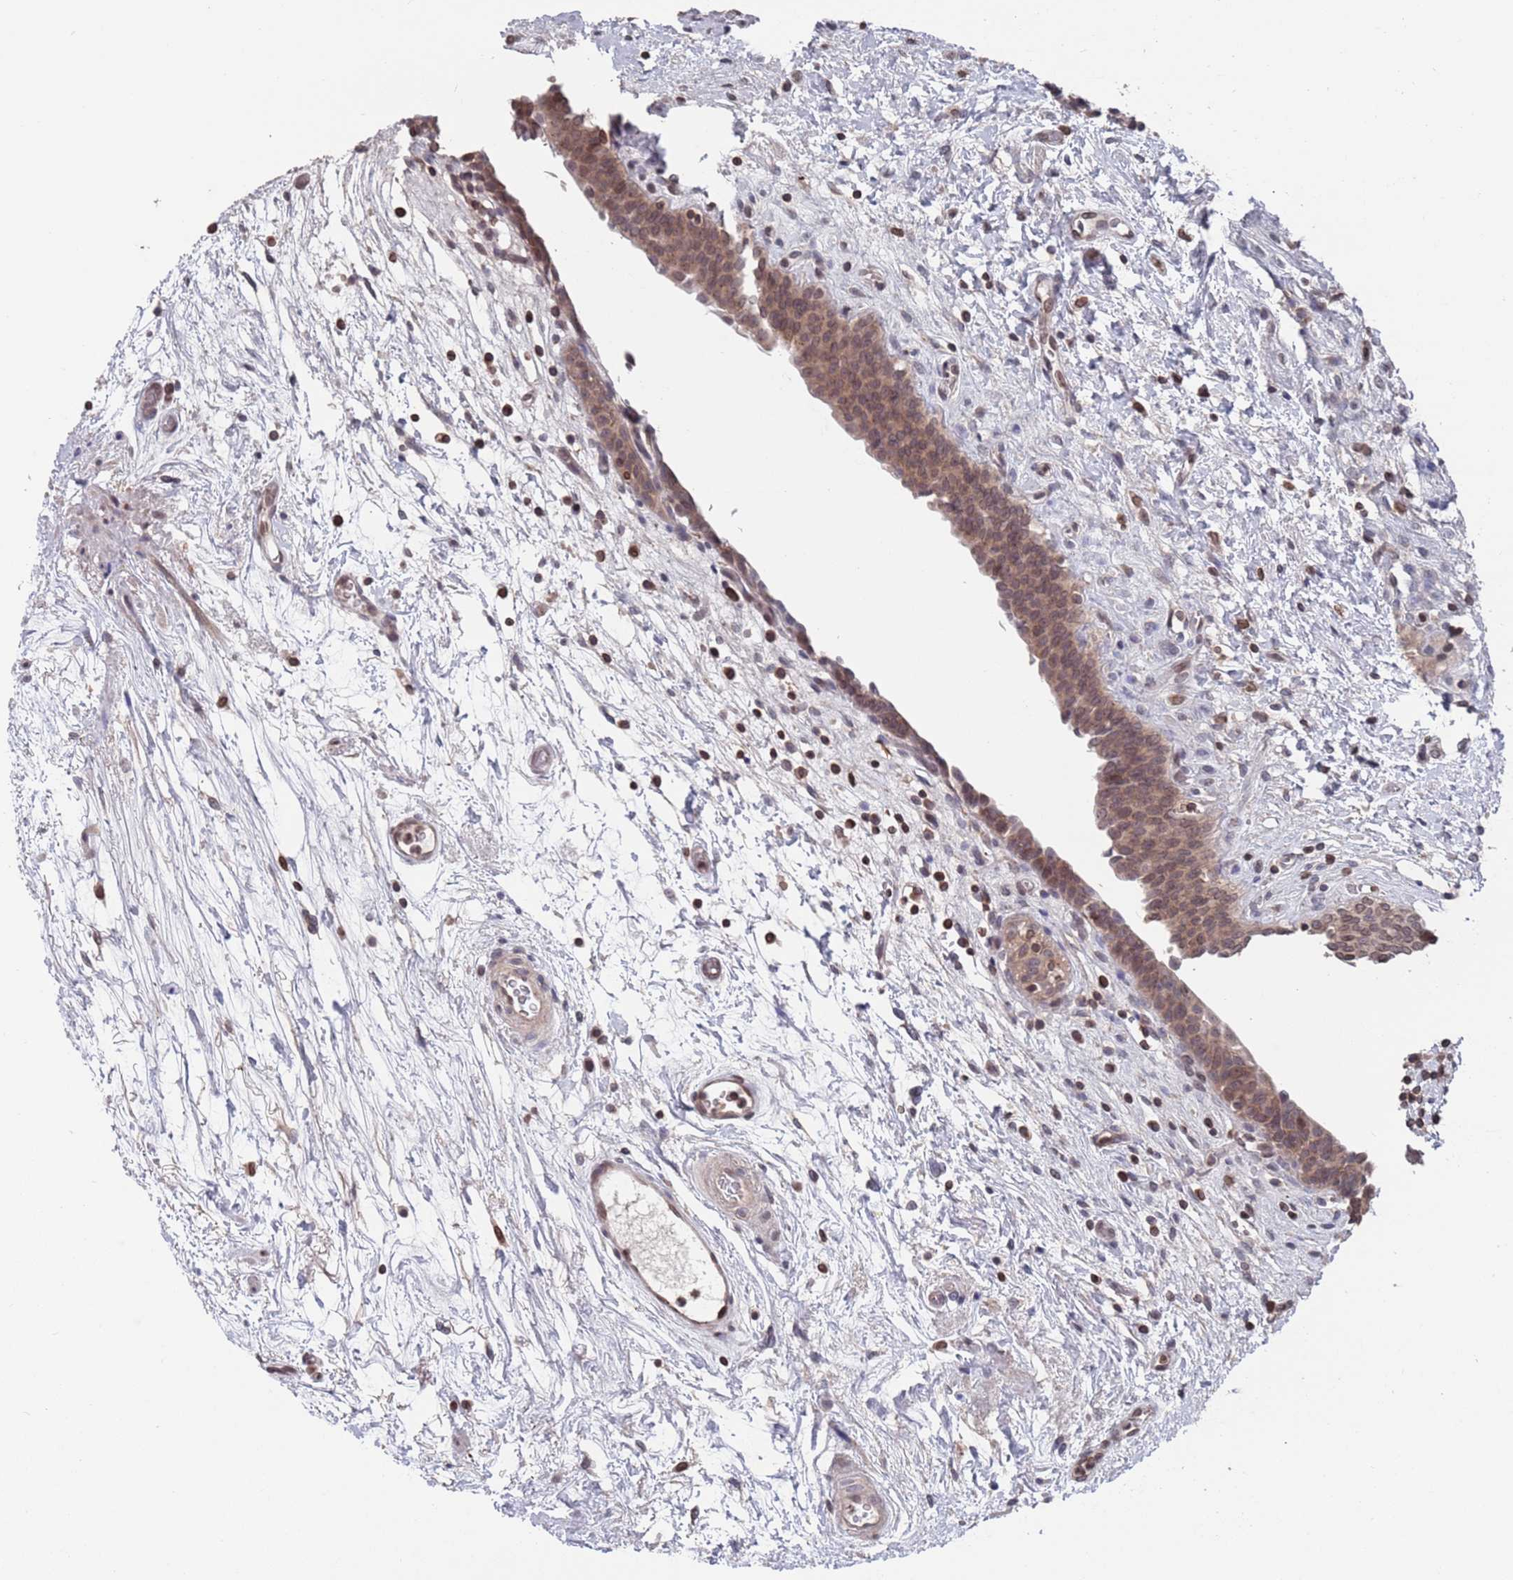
{"staining": {"intensity": "moderate", "quantity": ">75%", "location": "cytoplasmic/membranous,nuclear"}, "tissue": "urinary bladder", "cell_type": "Urothelial cells", "image_type": "normal", "snomed": [{"axis": "morphology", "description": "Normal tissue, NOS"}, {"axis": "topography", "description": "Urinary bladder"}], "caption": "Immunohistochemical staining of benign human urinary bladder exhibits >75% levels of moderate cytoplasmic/membranous,nuclear protein positivity in approximately >75% of urothelial cells.", "gene": "SDHAF3", "patient": {"sex": "male", "age": 83}}